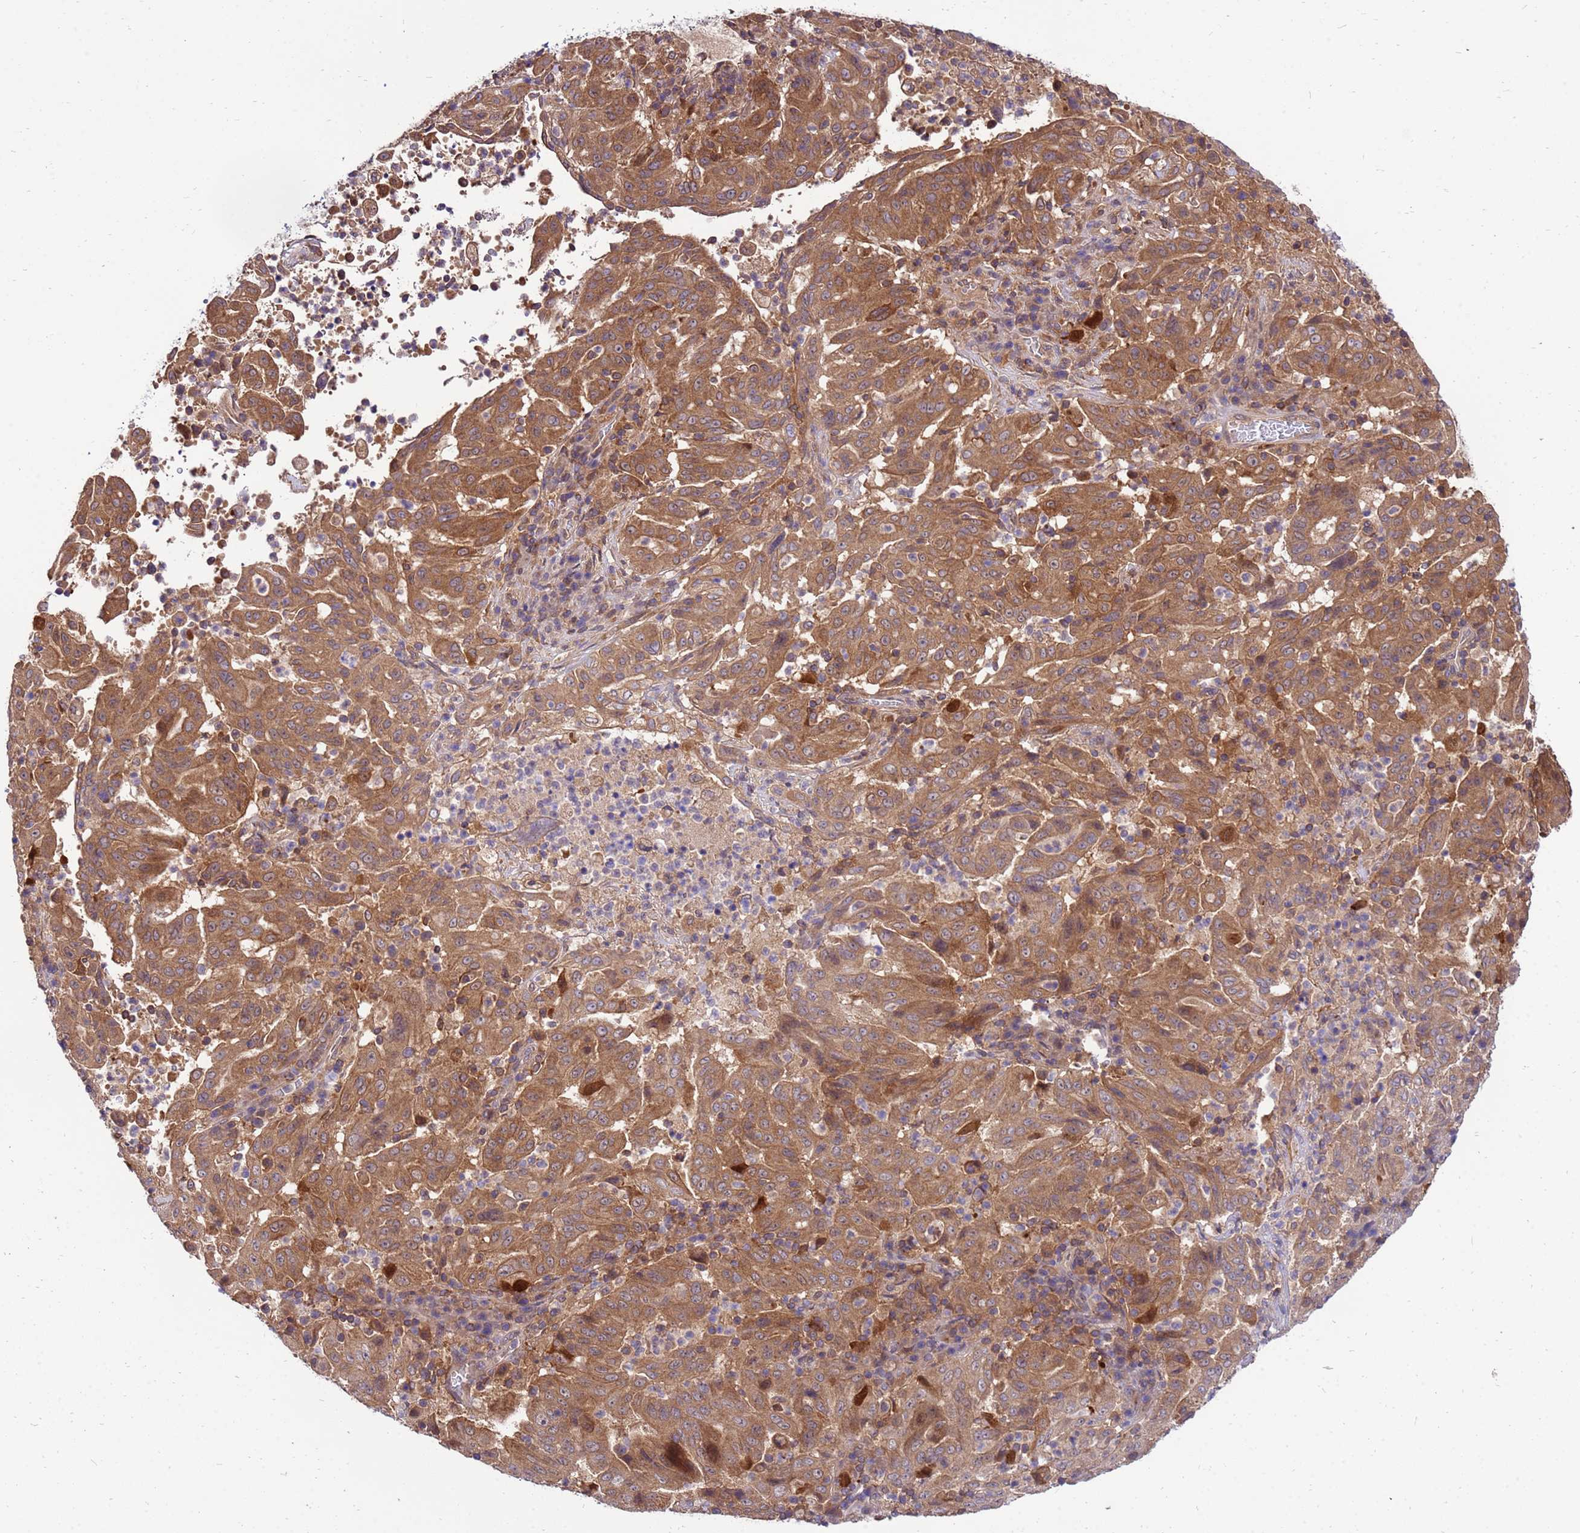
{"staining": {"intensity": "moderate", "quantity": ">75%", "location": "cytoplasmic/membranous"}, "tissue": "pancreatic cancer", "cell_type": "Tumor cells", "image_type": "cancer", "snomed": [{"axis": "morphology", "description": "Adenocarcinoma, NOS"}, {"axis": "topography", "description": "Pancreas"}], "caption": "This micrograph exhibits immunohistochemistry staining of human pancreatic cancer, with medium moderate cytoplasmic/membranous positivity in about >75% of tumor cells.", "gene": "GET3", "patient": {"sex": "male", "age": 63}}